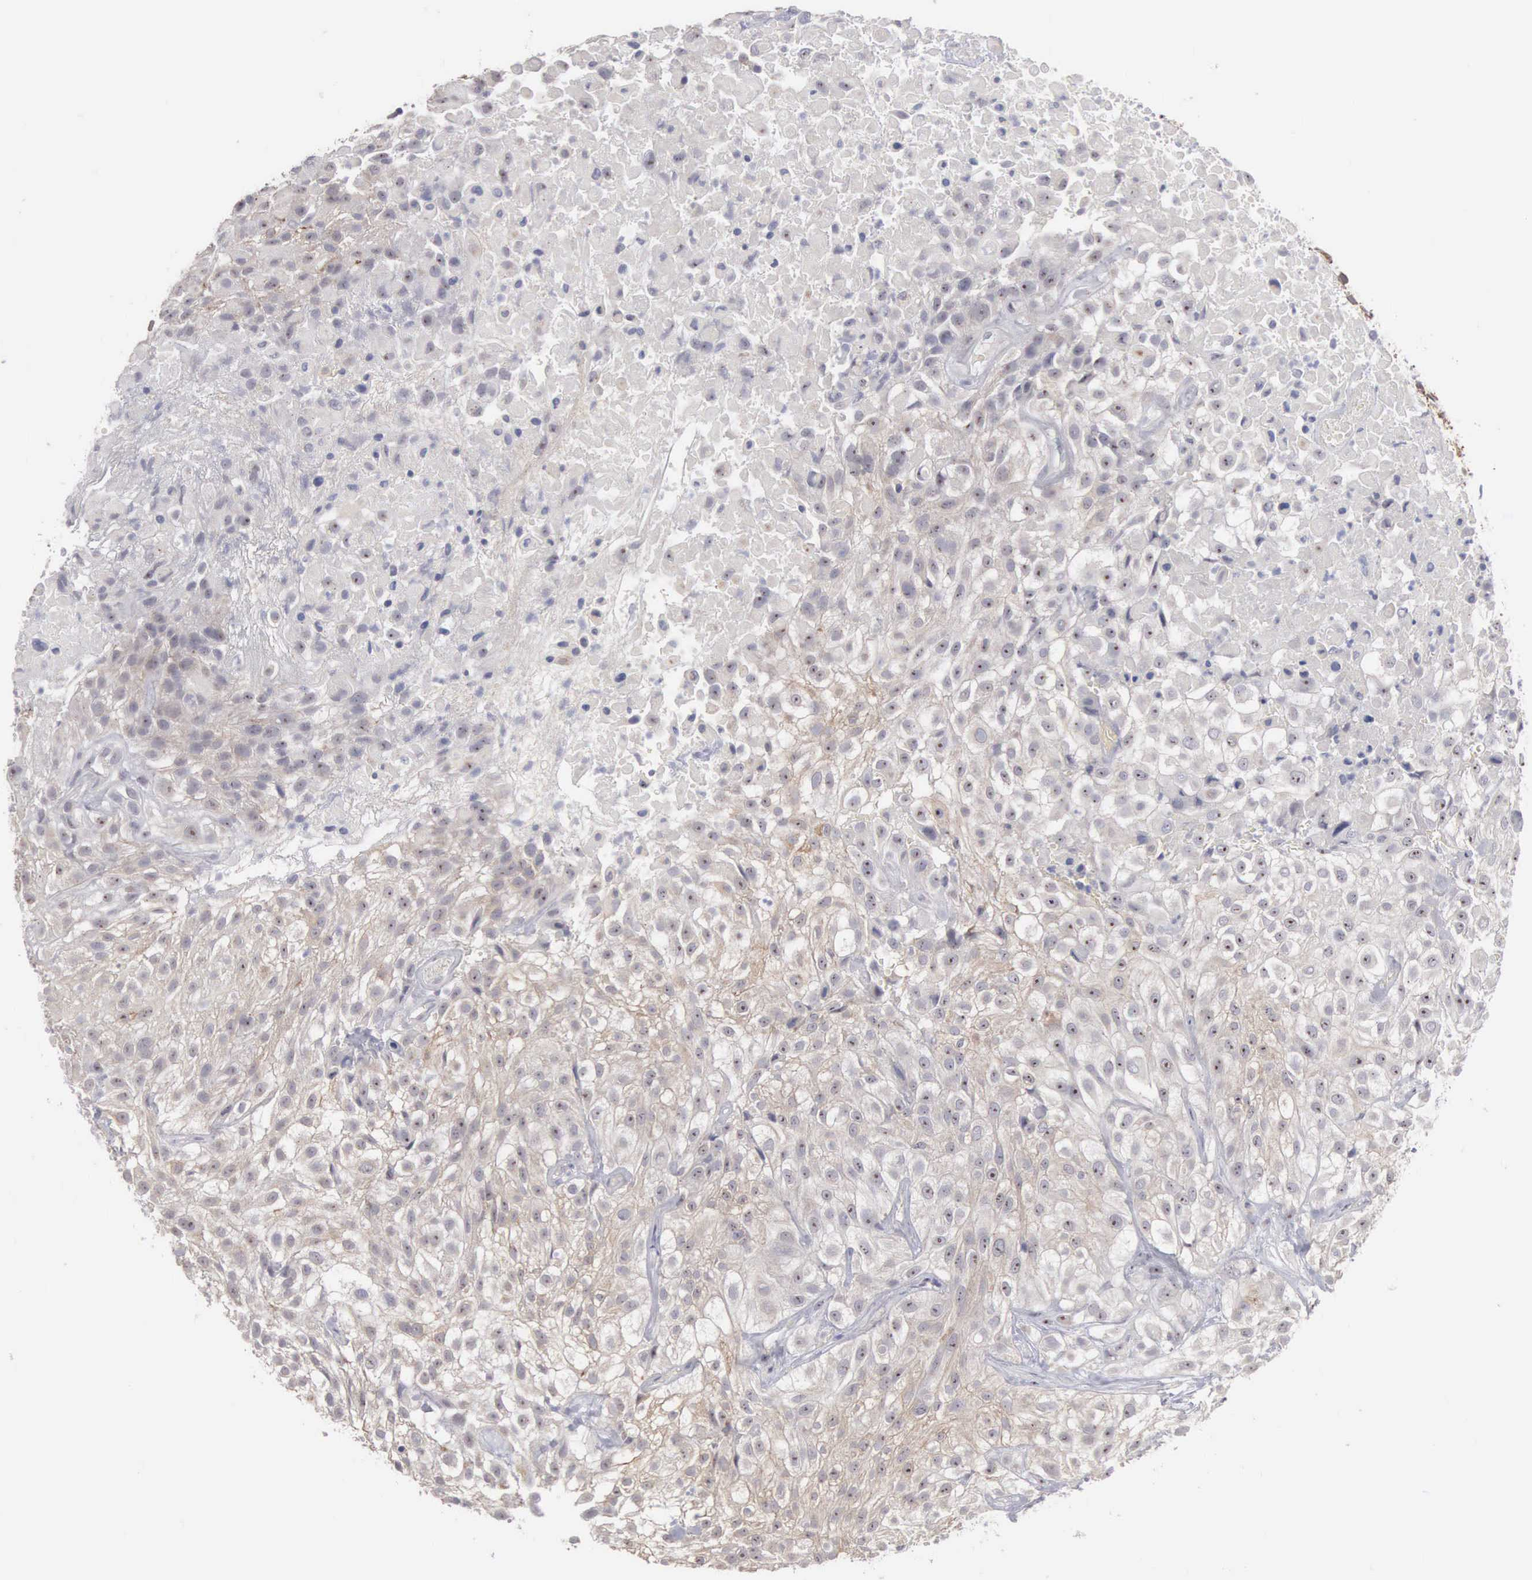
{"staining": {"intensity": "weak", "quantity": "25%-75%", "location": "cytoplasmic/membranous"}, "tissue": "urothelial cancer", "cell_type": "Tumor cells", "image_type": "cancer", "snomed": [{"axis": "morphology", "description": "Urothelial carcinoma, High grade"}, {"axis": "topography", "description": "Urinary bladder"}], "caption": "Urothelial carcinoma (high-grade) tissue displays weak cytoplasmic/membranous expression in about 25%-75% of tumor cells", "gene": "AMN", "patient": {"sex": "male", "age": 56}}